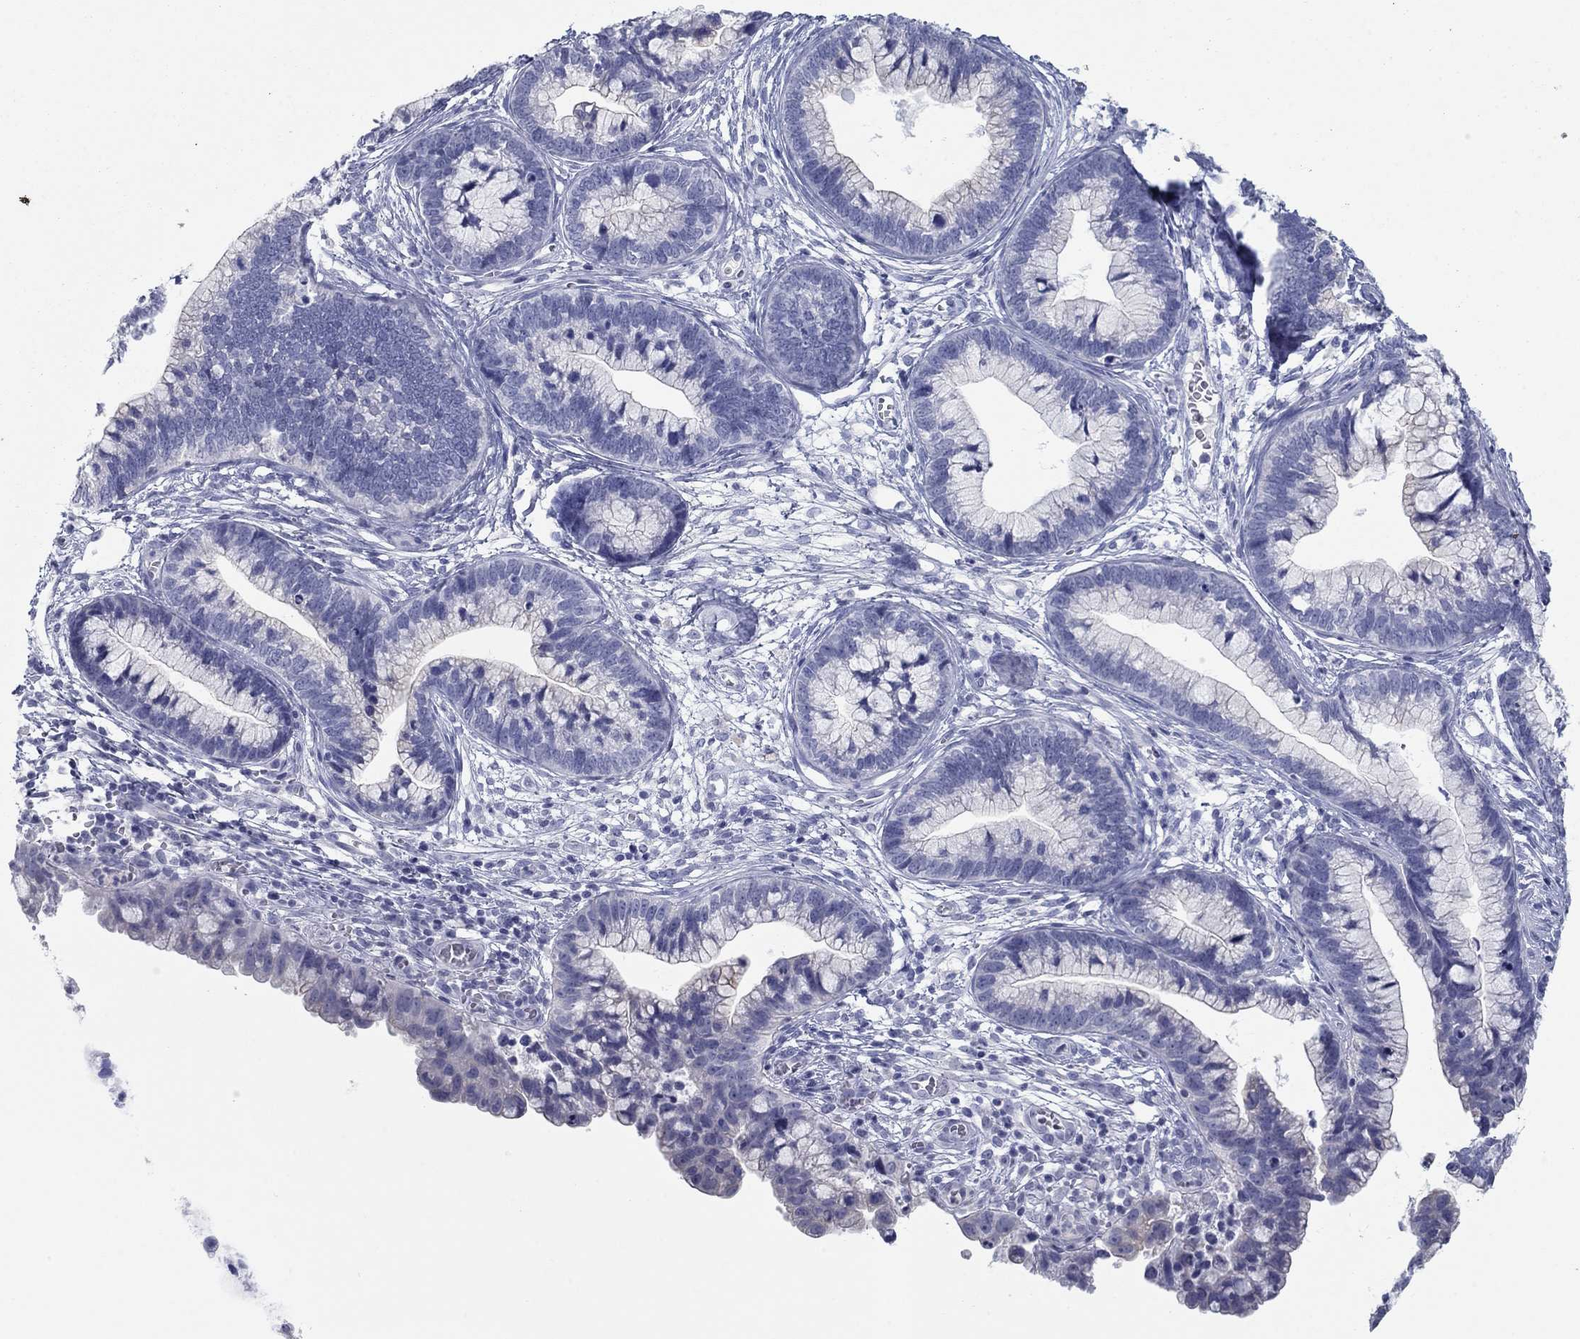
{"staining": {"intensity": "negative", "quantity": "none", "location": "none"}, "tissue": "cervical cancer", "cell_type": "Tumor cells", "image_type": "cancer", "snomed": [{"axis": "morphology", "description": "Adenocarcinoma, NOS"}, {"axis": "topography", "description": "Cervix"}], "caption": "Immunohistochemical staining of cervical adenocarcinoma reveals no significant positivity in tumor cells.", "gene": "KRT75", "patient": {"sex": "female", "age": 44}}